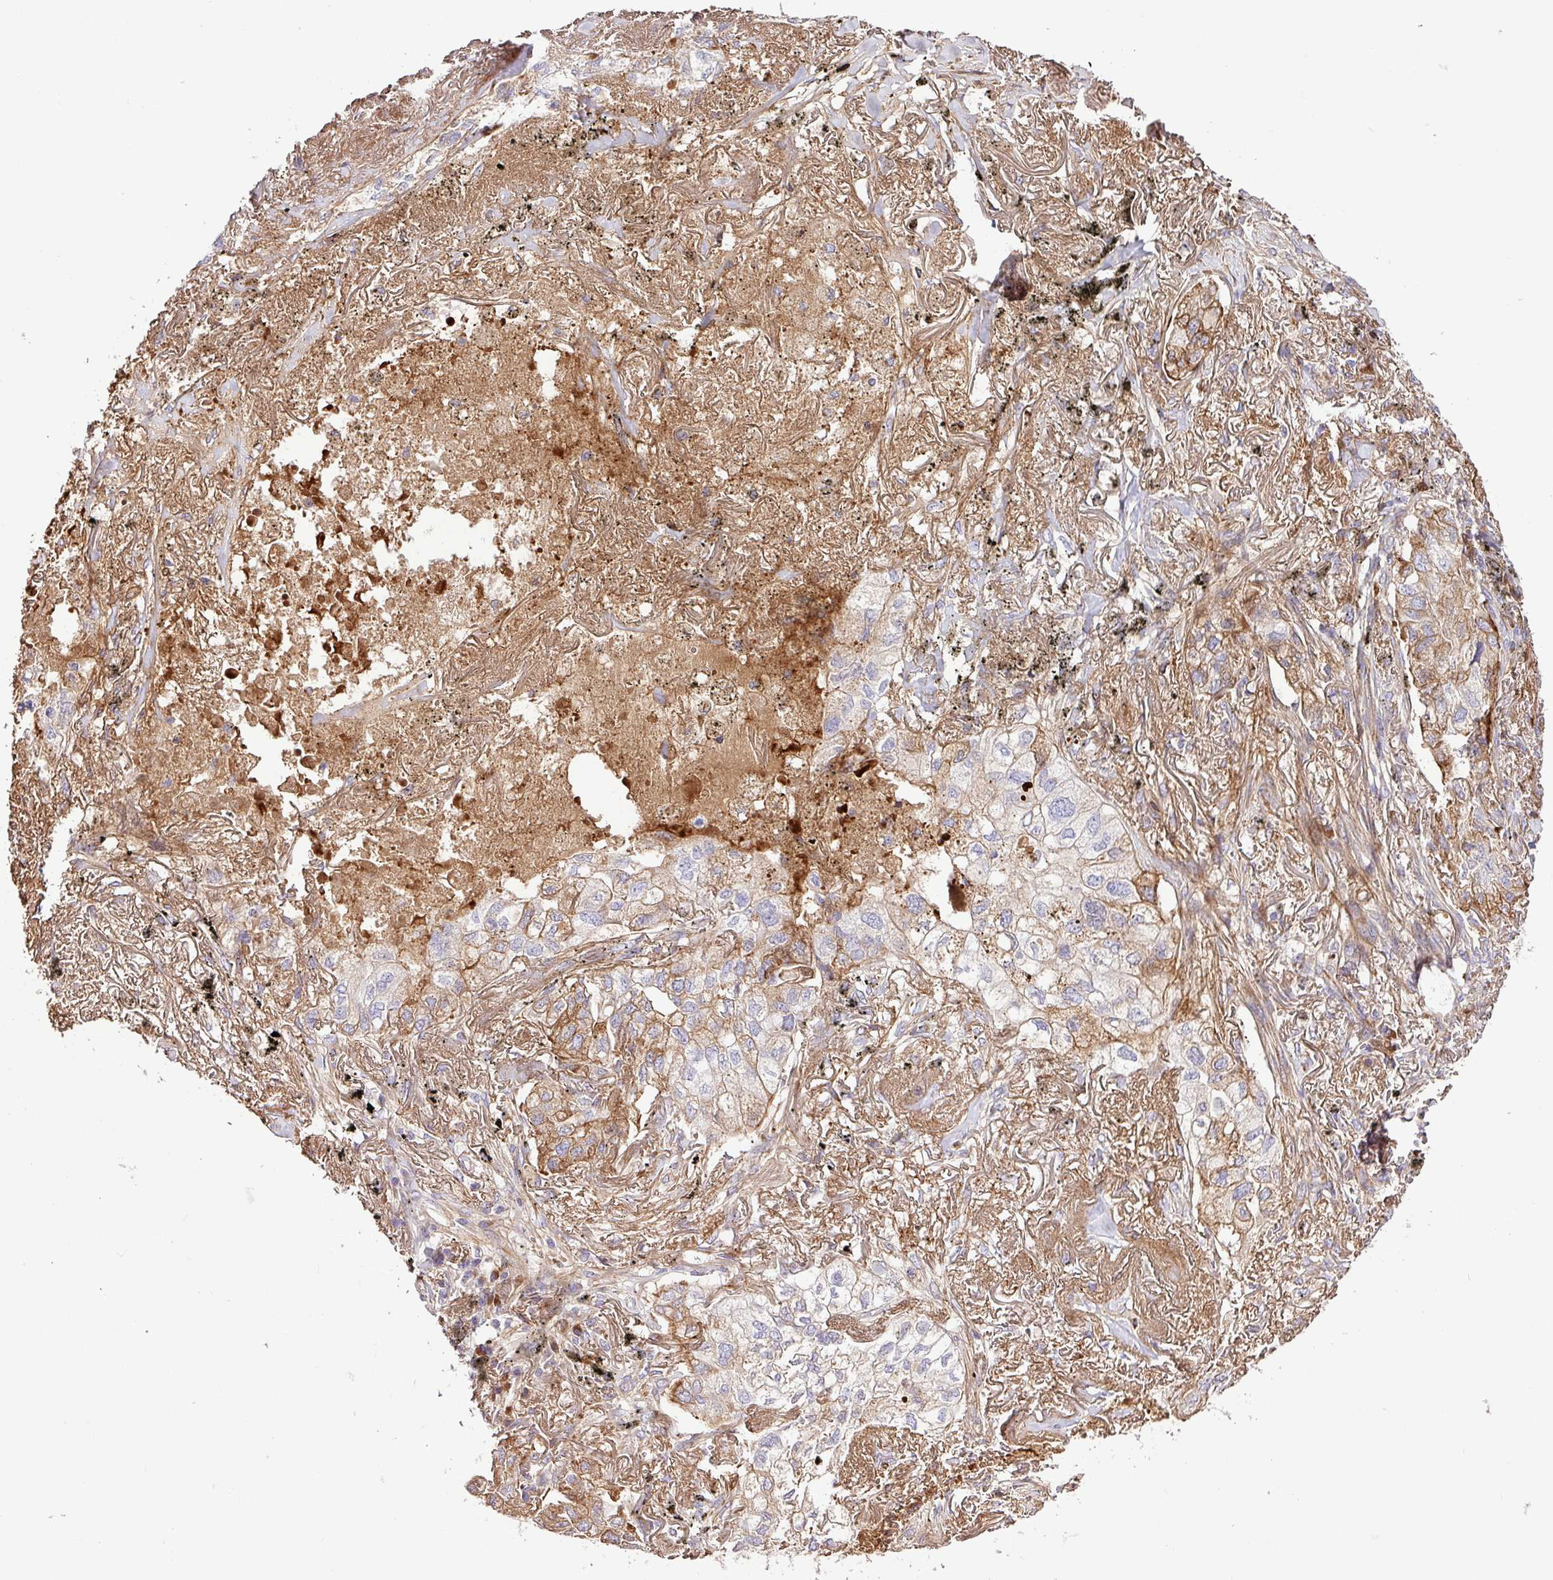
{"staining": {"intensity": "weak", "quantity": "25%-75%", "location": "cytoplasmic/membranous"}, "tissue": "lung cancer", "cell_type": "Tumor cells", "image_type": "cancer", "snomed": [{"axis": "morphology", "description": "Adenocarcinoma, NOS"}, {"axis": "topography", "description": "Lung"}], "caption": "A brown stain shows weak cytoplasmic/membranous positivity of a protein in lung adenocarcinoma tumor cells. Nuclei are stained in blue.", "gene": "CTXN2", "patient": {"sex": "male", "age": 65}}